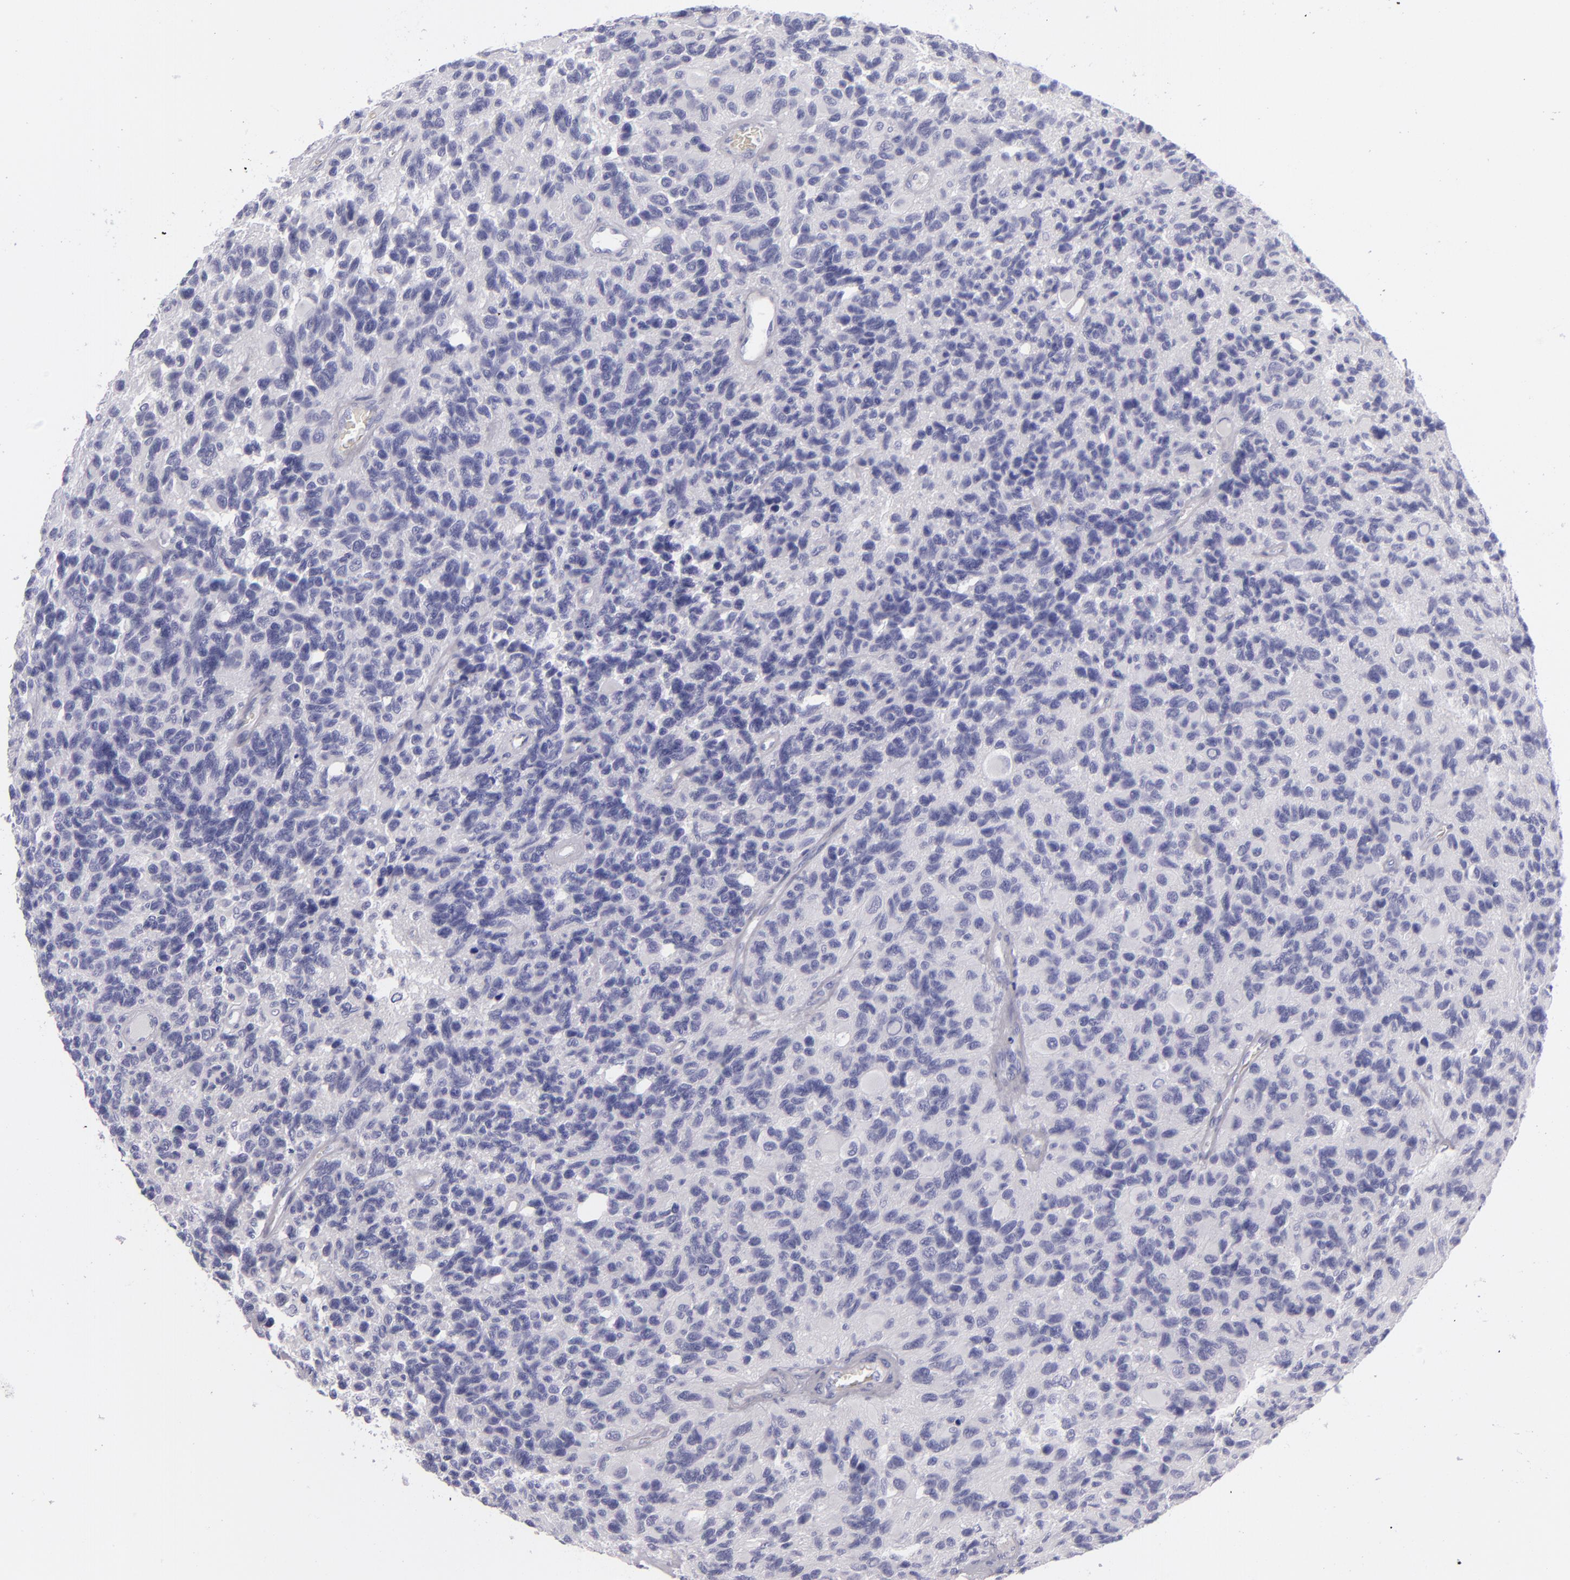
{"staining": {"intensity": "negative", "quantity": "none", "location": "none"}, "tissue": "glioma", "cell_type": "Tumor cells", "image_type": "cancer", "snomed": [{"axis": "morphology", "description": "Glioma, malignant, High grade"}, {"axis": "topography", "description": "Brain"}], "caption": "Glioma was stained to show a protein in brown. There is no significant positivity in tumor cells. (Immunohistochemistry (ihc), brightfield microscopy, high magnification).", "gene": "CD22", "patient": {"sex": "male", "age": 77}}